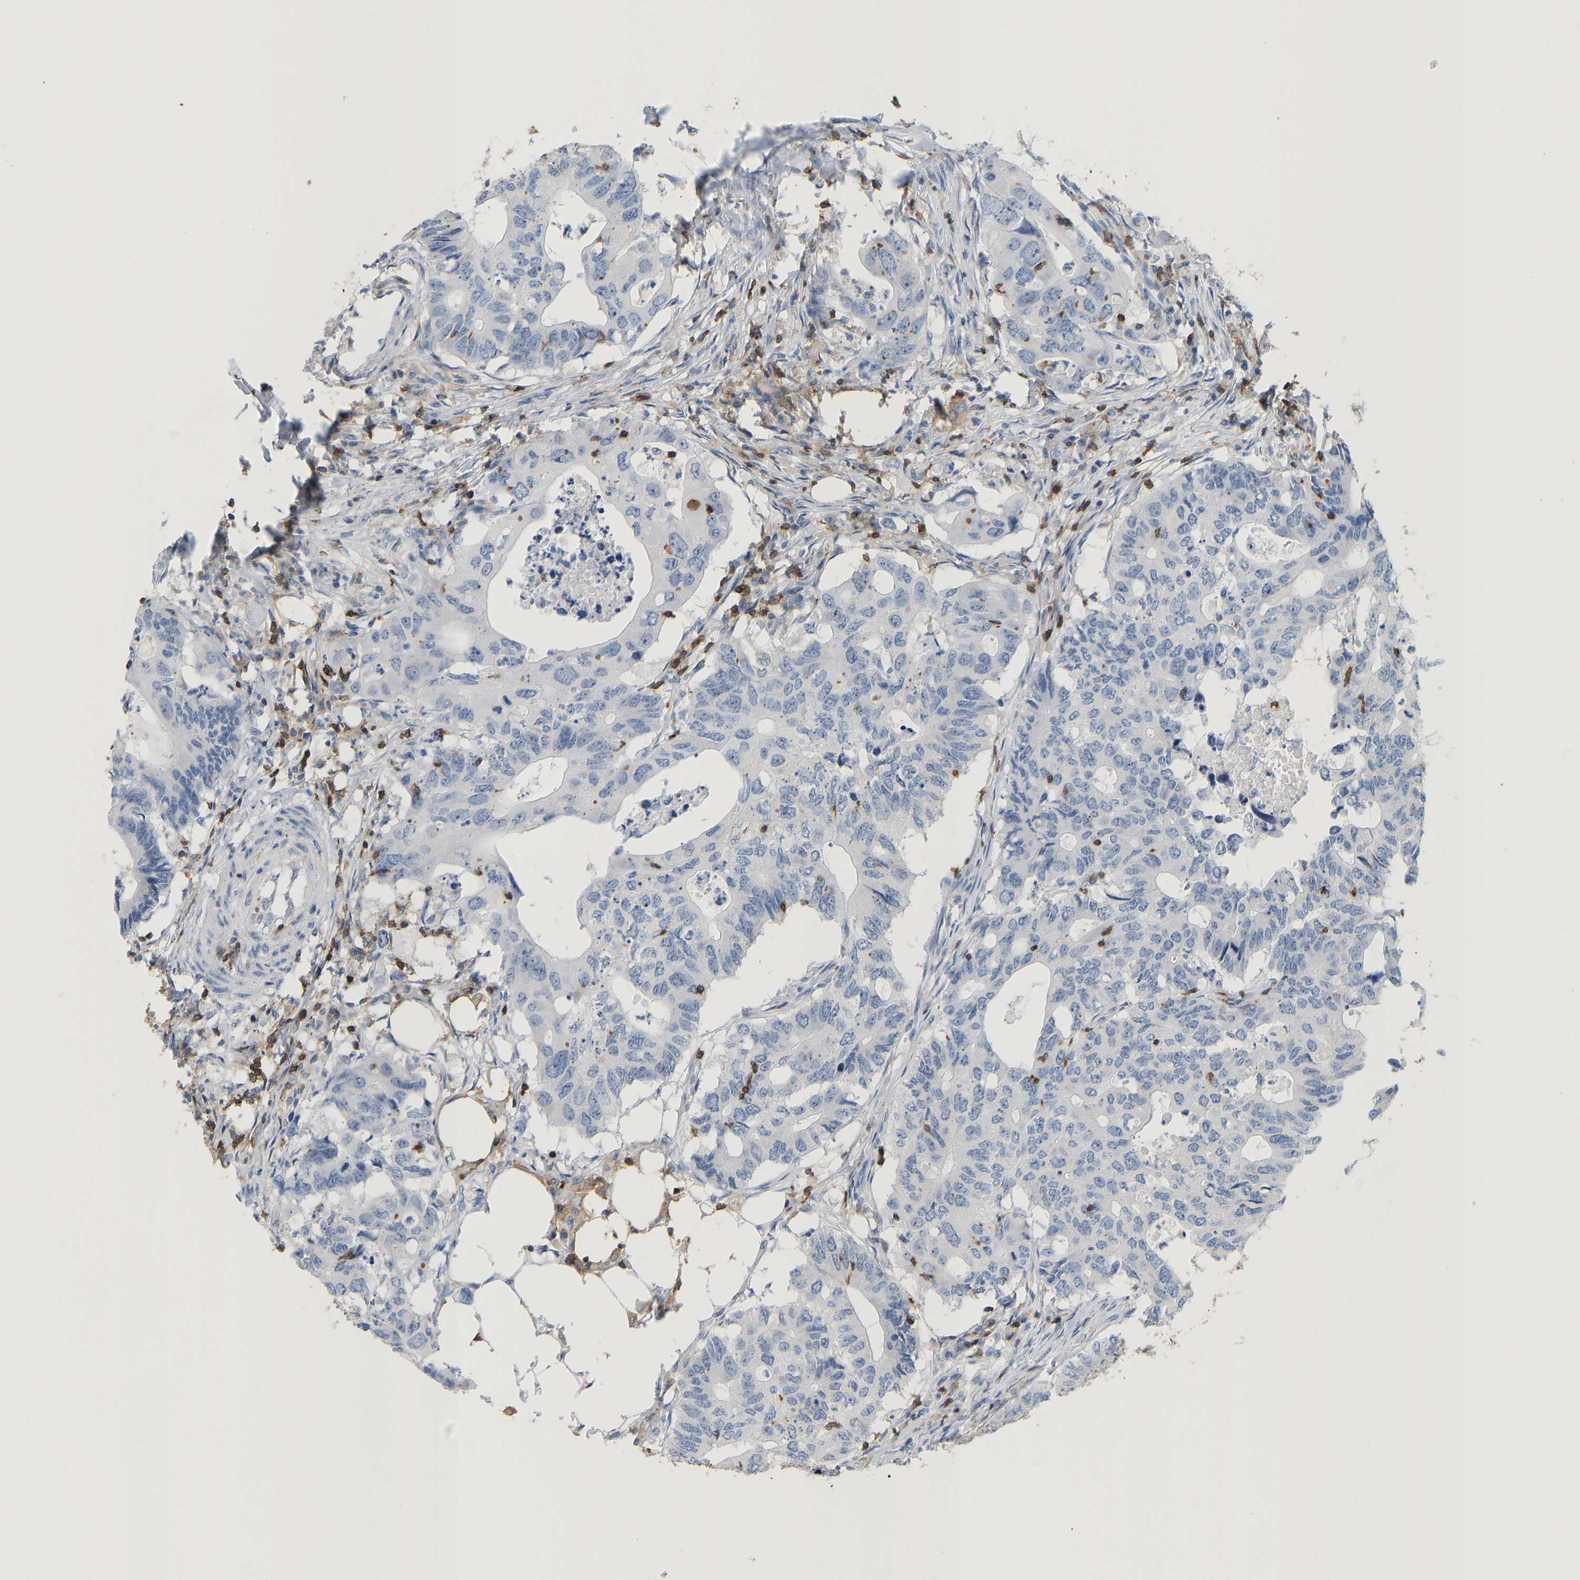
{"staining": {"intensity": "negative", "quantity": "none", "location": "none"}, "tissue": "colorectal cancer", "cell_type": "Tumor cells", "image_type": "cancer", "snomed": [{"axis": "morphology", "description": "Adenocarcinoma, NOS"}, {"axis": "topography", "description": "Colon"}], "caption": "Tumor cells are negative for protein expression in human colorectal cancer.", "gene": "EVL", "patient": {"sex": "male", "age": 71}}